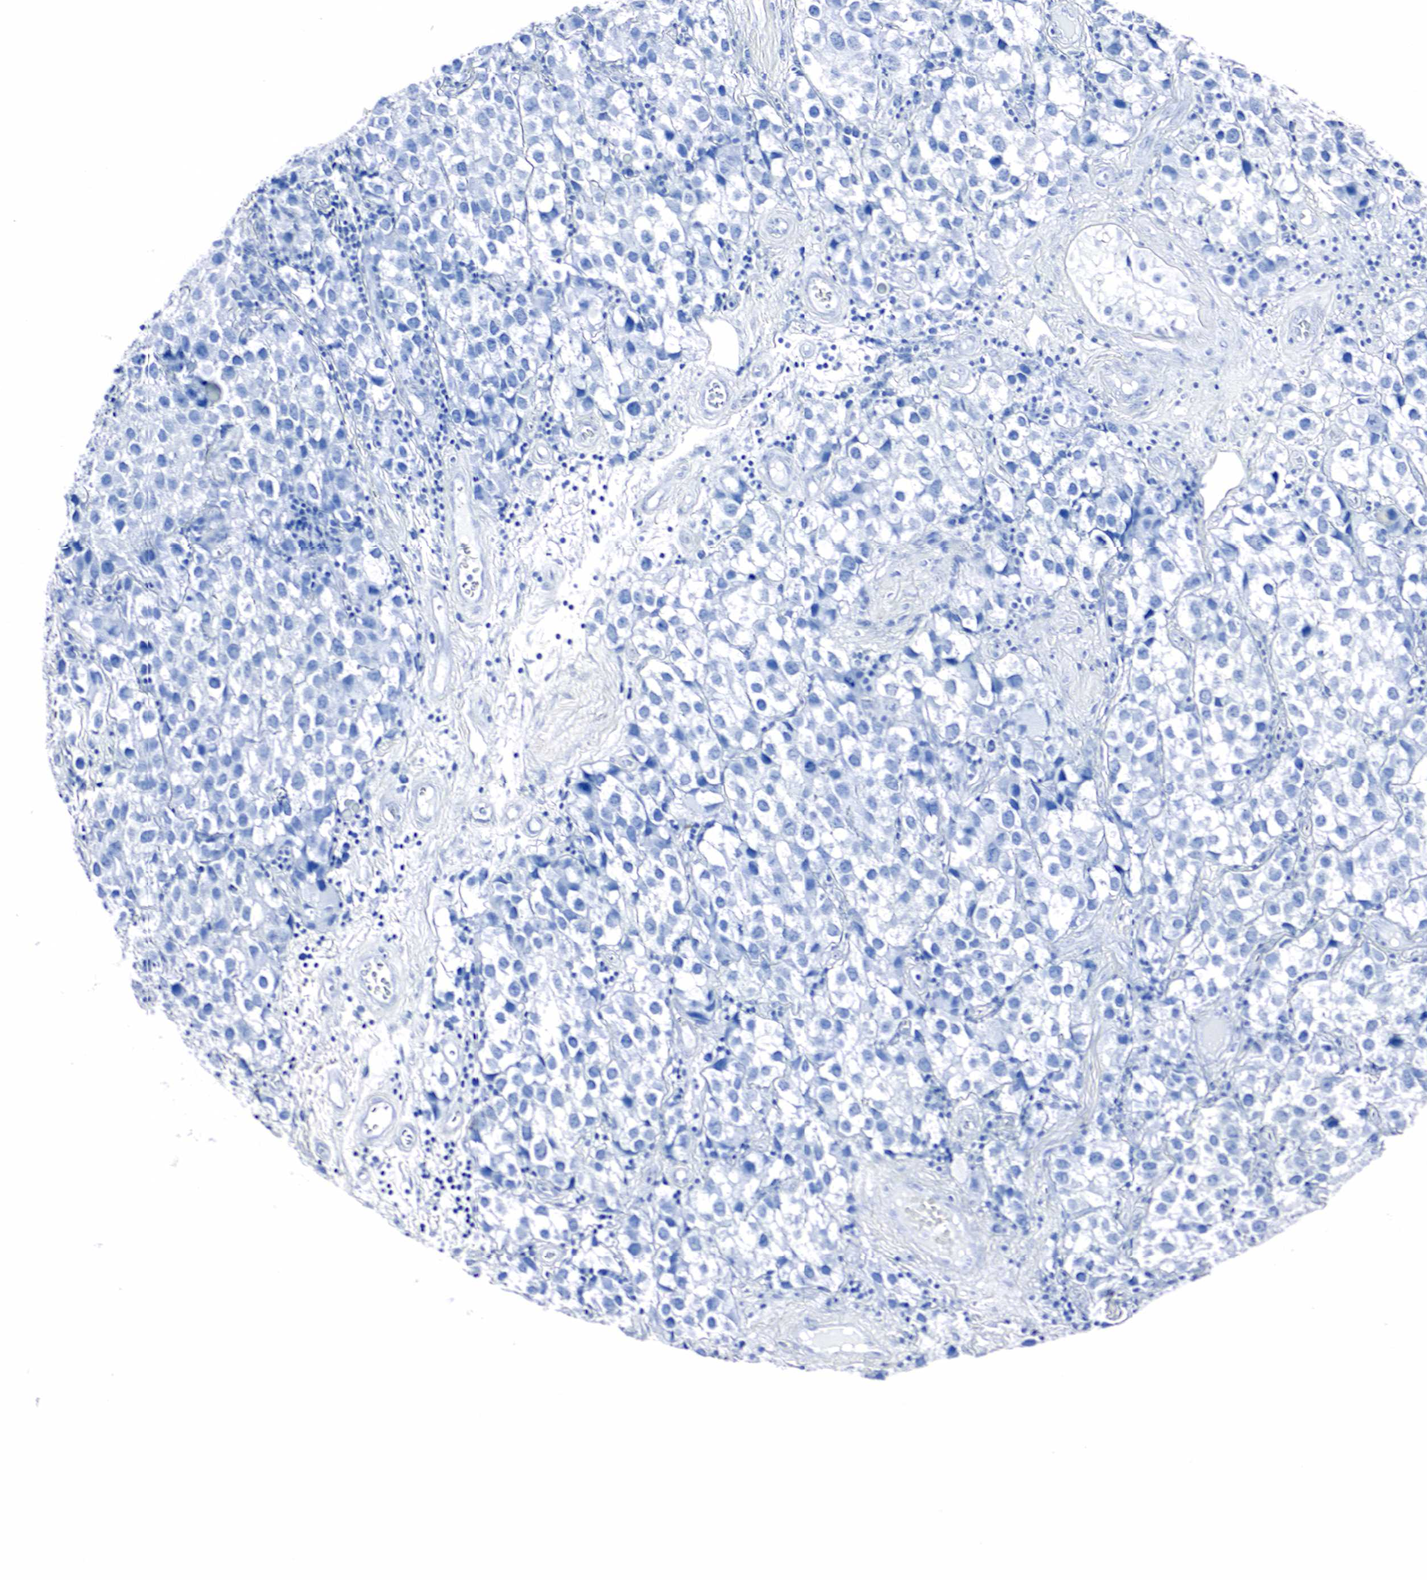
{"staining": {"intensity": "negative", "quantity": "none", "location": "none"}, "tissue": "testis cancer", "cell_type": "Tumor cells", "image_type": "cancer", "snomed": [{"axis": "morphology", "description": "Seminoma, NOS"}, {"axis": "topography", "description": "Testis"}], "caption": "This is an immunohistochemistry (IHC) photomicrograph of seminoma (testis). There is no staining in tumor cells.", "gene": "GAST", "patient": {"sex": "male", "age": 39}}